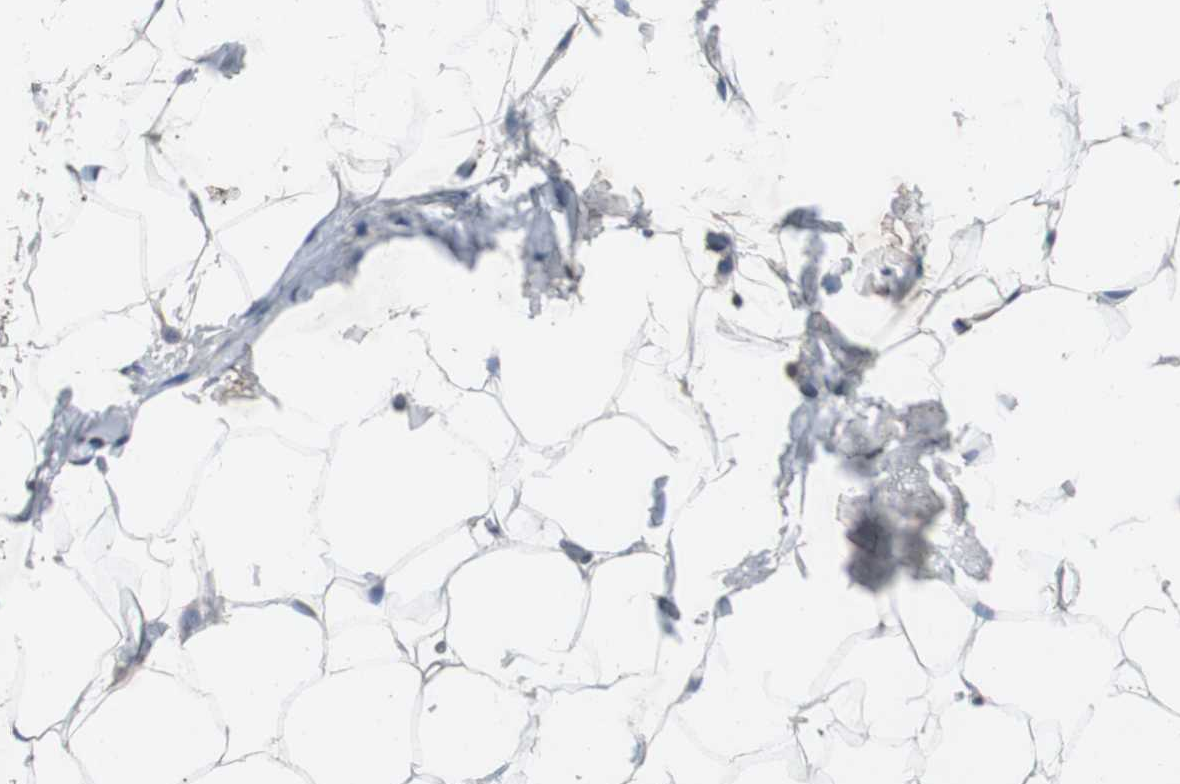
{"staining": {"intensity": "negative", "quantity": "none", "location": "none"}, "tissue": "adipose tissue", "cell_type": "Adipocytes", "image_type": "normal", "snomed": [{"axis": "morphology", "description": "Normal tissue, NOS"}, {"axis": "topography", "description": "Breast"}, {"axis": "topography", "description": "Adipose tissue"}], "caption": "Normal adipose tissue was stained to show a protein in brown. There is no significant expression in adipocytes. (Immunohistochemistry, brightfield microscopy, high magnification).", "gene": "ADNP2", "patient": {"sex": "female", "age": 25}}